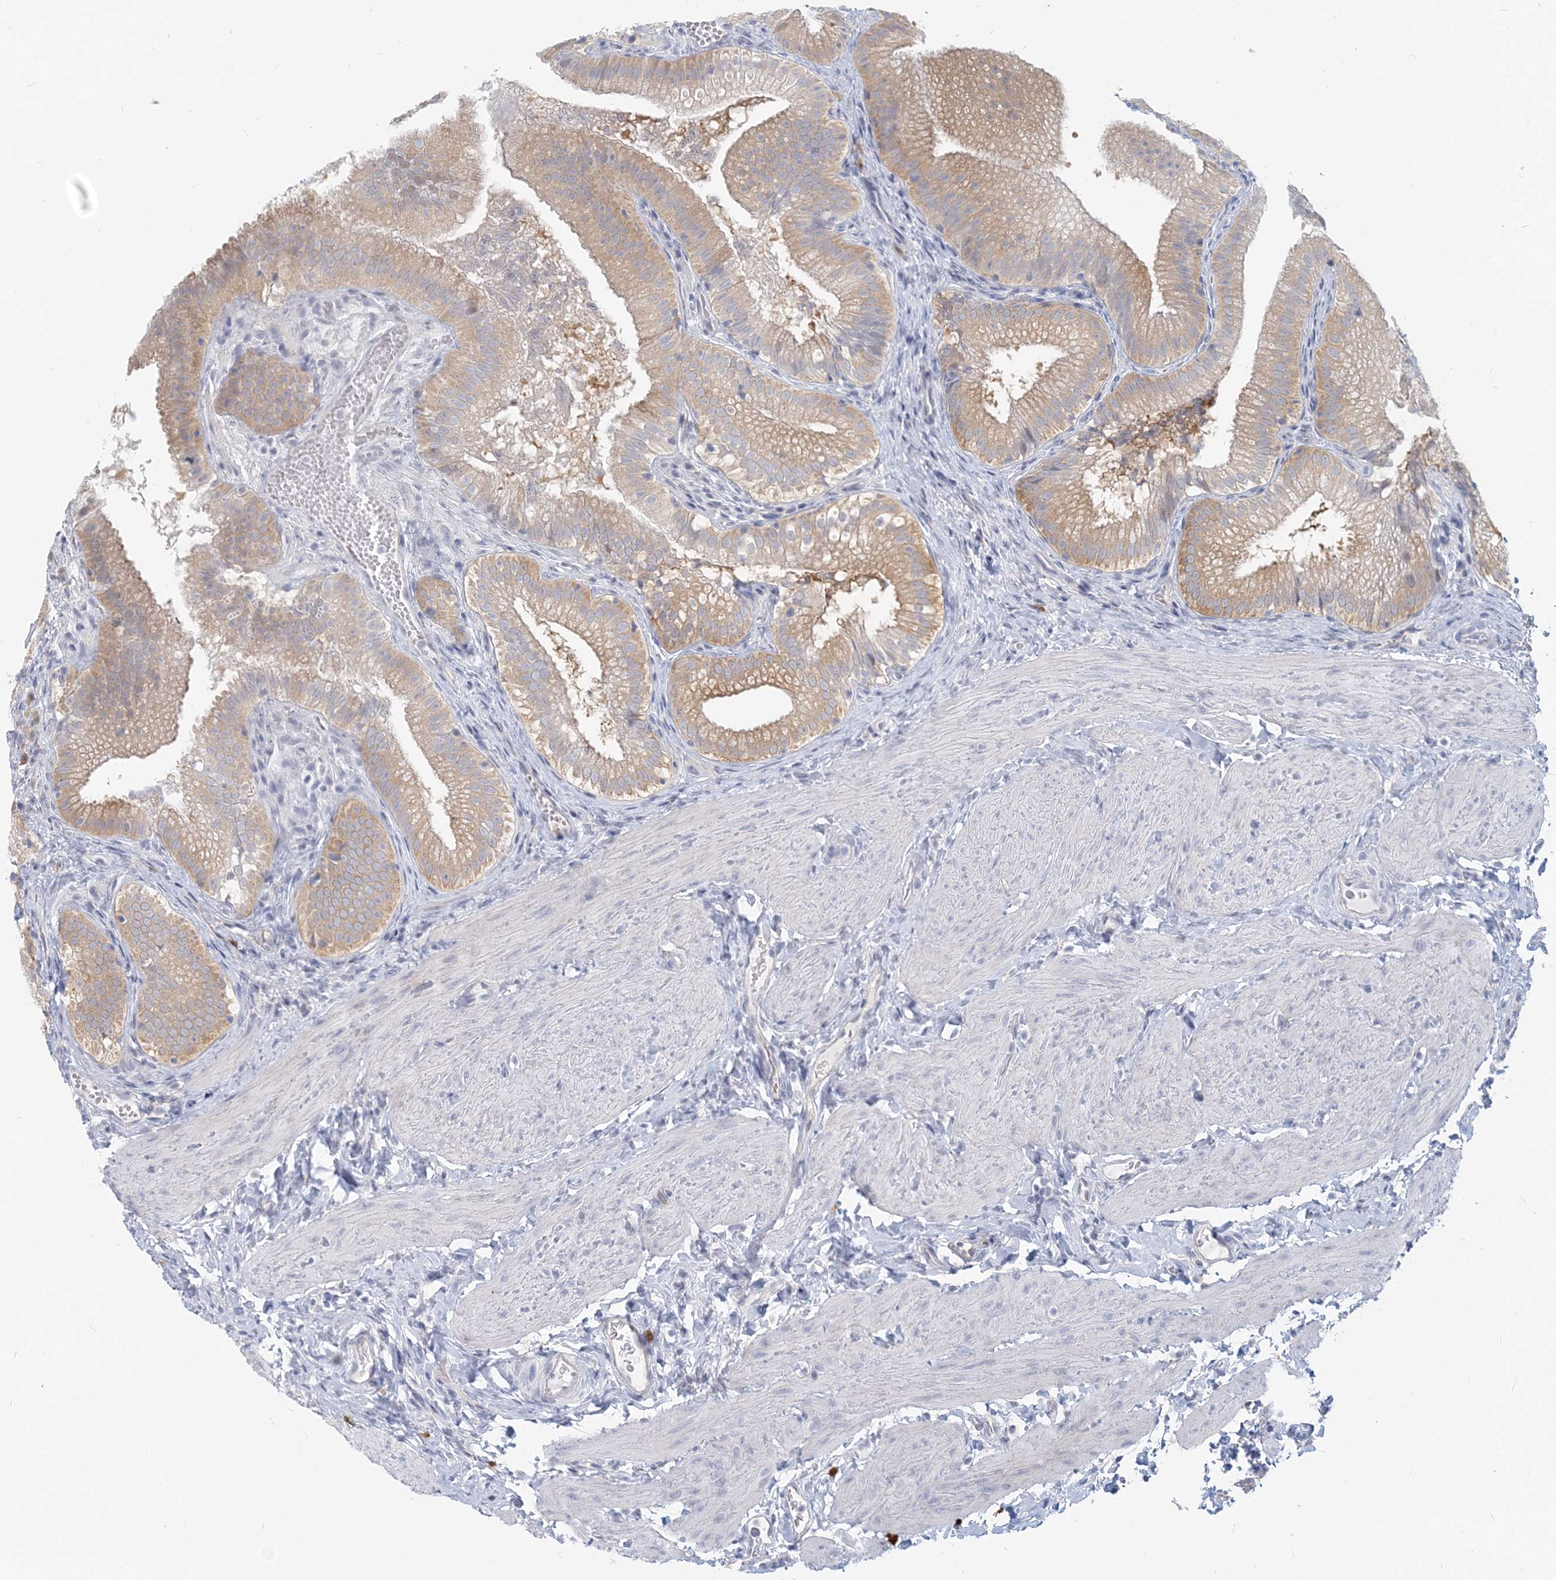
{"staining": {"intensity": "moderate", "quantity": ">75%", "location": "cytoplasmic/membranous"}, "tissue": "gallbladder", "cell_type": "Glandular cells", "image_type": "normal", "snomed": [{"axis": "morphology", "description": "Normal tissue, NOS"}, {"axis": "topography", "description": "Gallbladder"}], "caption": "Immunohistochemistry (IHC) of normal human gallbladder displays medium levels of moderate cytoplasmic/membranous positivity in about >75% of glandular cells.", "gene": "GMPPA", "patient": {"sex": "female", "age": 30}}